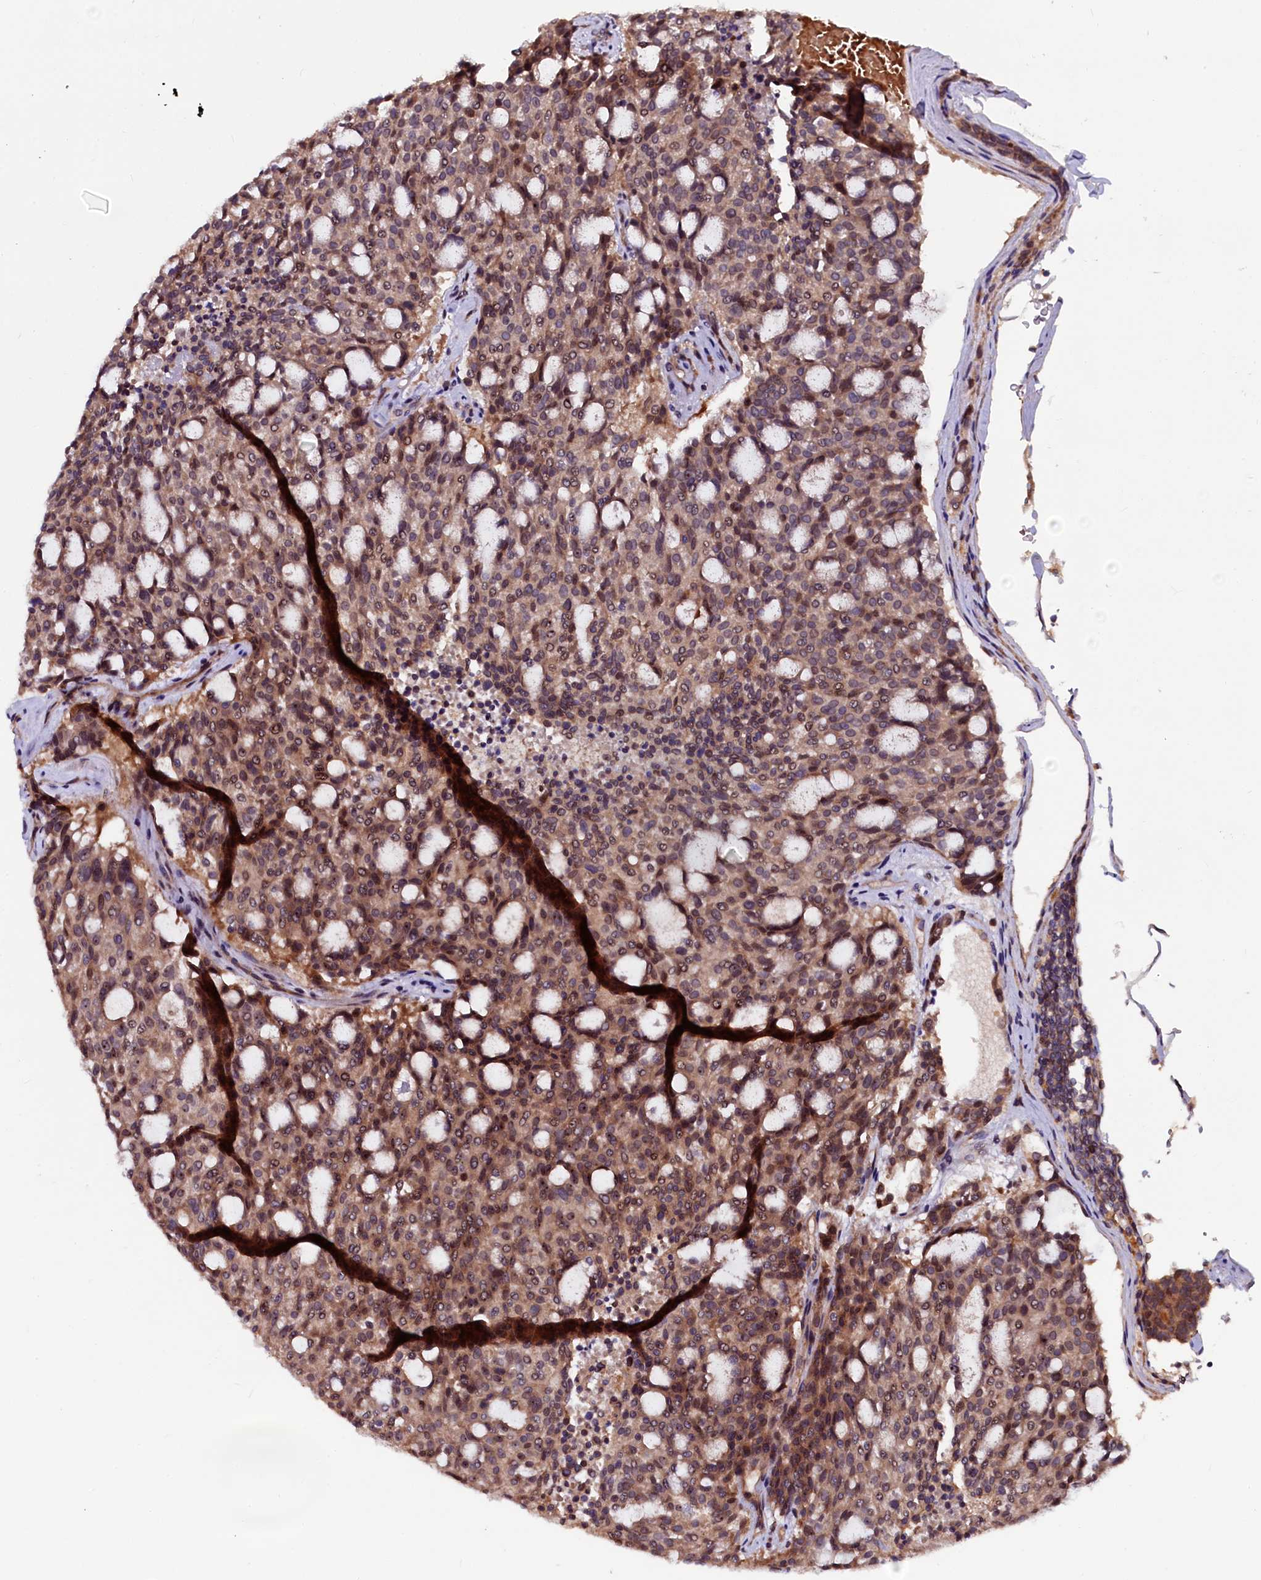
{"staining": {"intensity": "moderate", "quantity": ">75%", "location": "cytoplasmic/membranous,nuclear"}, "tissue": "carcinoid", "cell_type": "Tumor cells", "image_type": "cancer", "snomed": [{"axis": "morphology", "description": "Carcinoid, malignant, NOS"}, {"axis": "topography", "description": "Pancreas"}], "caption": "A photomicrograph of carcinoid (malignant) stained for a protein displays moderate cytoplasmic/membranous and nuclear brown staining in tumor cells.", "gene": "N4BP1", "patient": {"sex": "female", "age": 54}}